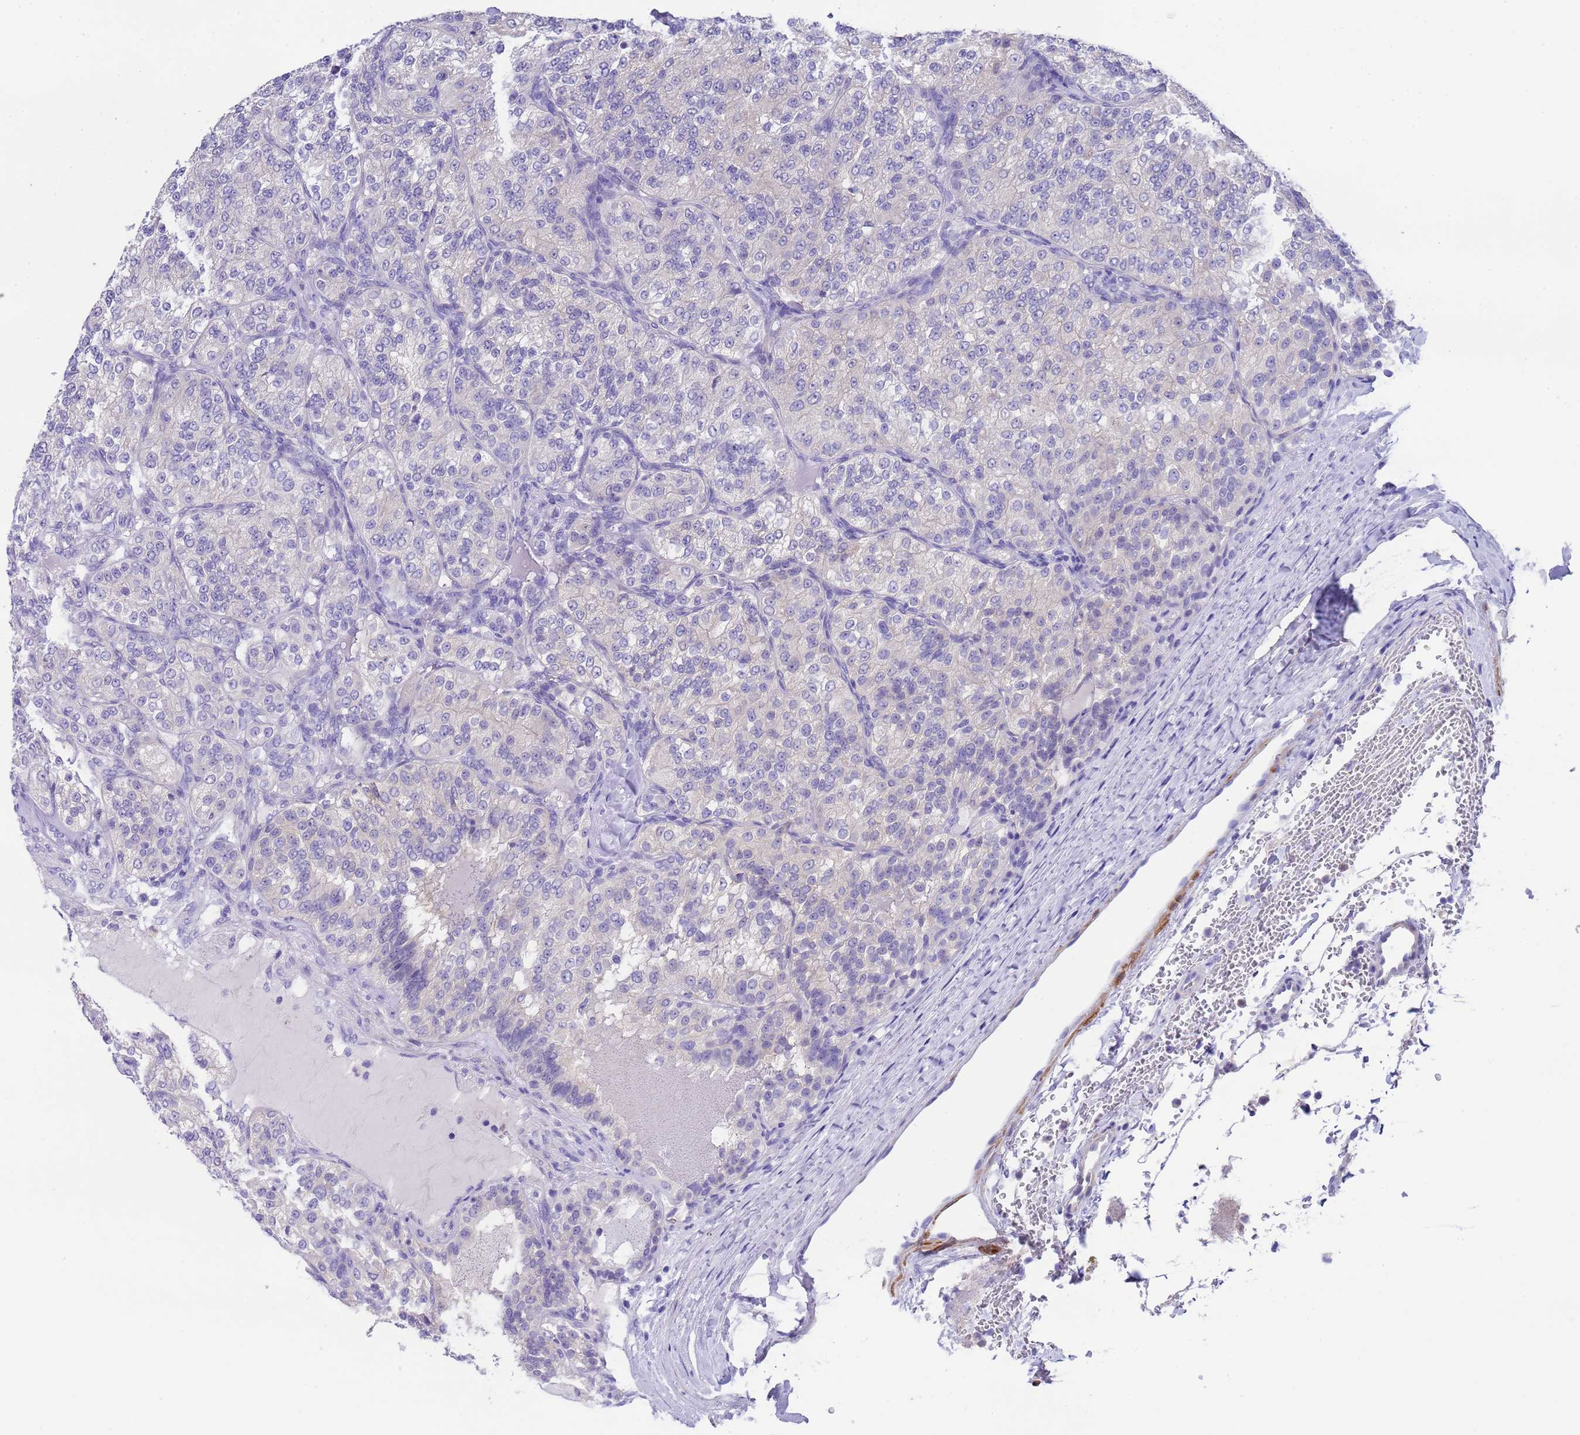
{"staining": {"intensity": "negative", "quantity": "none", "location": "none"}, "tissue": "renal cancer", "cell_type": "Tumor cells", "image_type": "cancer", "snomed": [{"axis": "morphology", "description": "Adenocarcinoma, NOS"}, {"axis": "topography", "description": "Kidney"}], "caption": "Photomicrograph shows no significant protein expression in tumor cells of renal cancer (adenocarcinoma).", "gene": "USP38", "patient": {"sex": "female", "age": 63}}